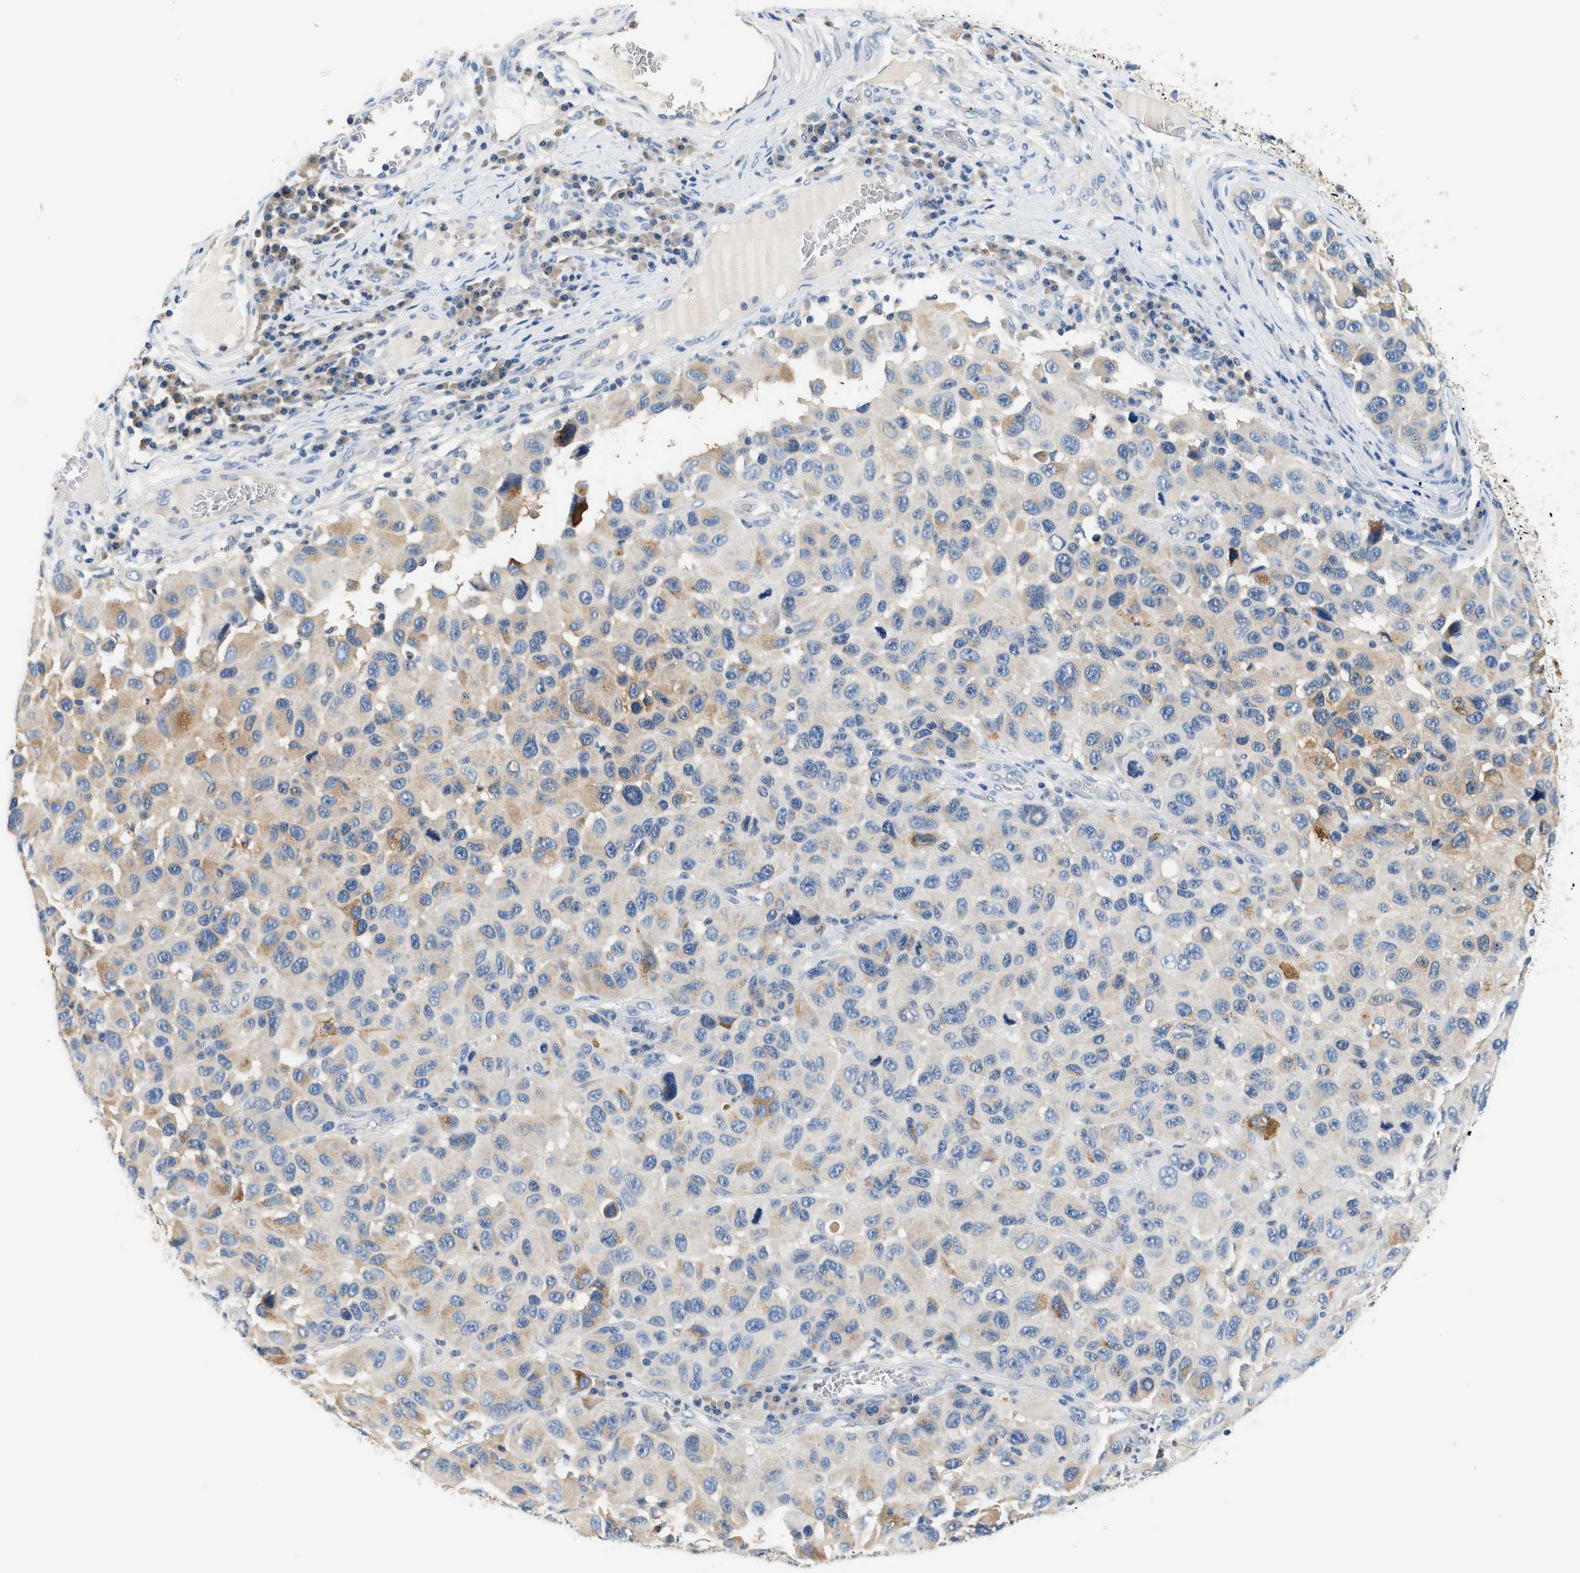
{"staining": {"intensity": "weak", "quantity": "<25%", "location": "cytoplasmic/membranous"}, "tissue": "melanoma", "cell_type": "Tumor cells", "image_type": "cancer", "snomed": [{"axis": "morphology", "description": "Malignant melanoma, NOS"}, {"axis": "topography", "description": "Skin"}], "caption": "Human malignant melanoma stained for a protein using IHC demonstrates no staining in tumor cells.", "gene": "SLC35E1", "patient": {"sex": "male", "age": 53}}